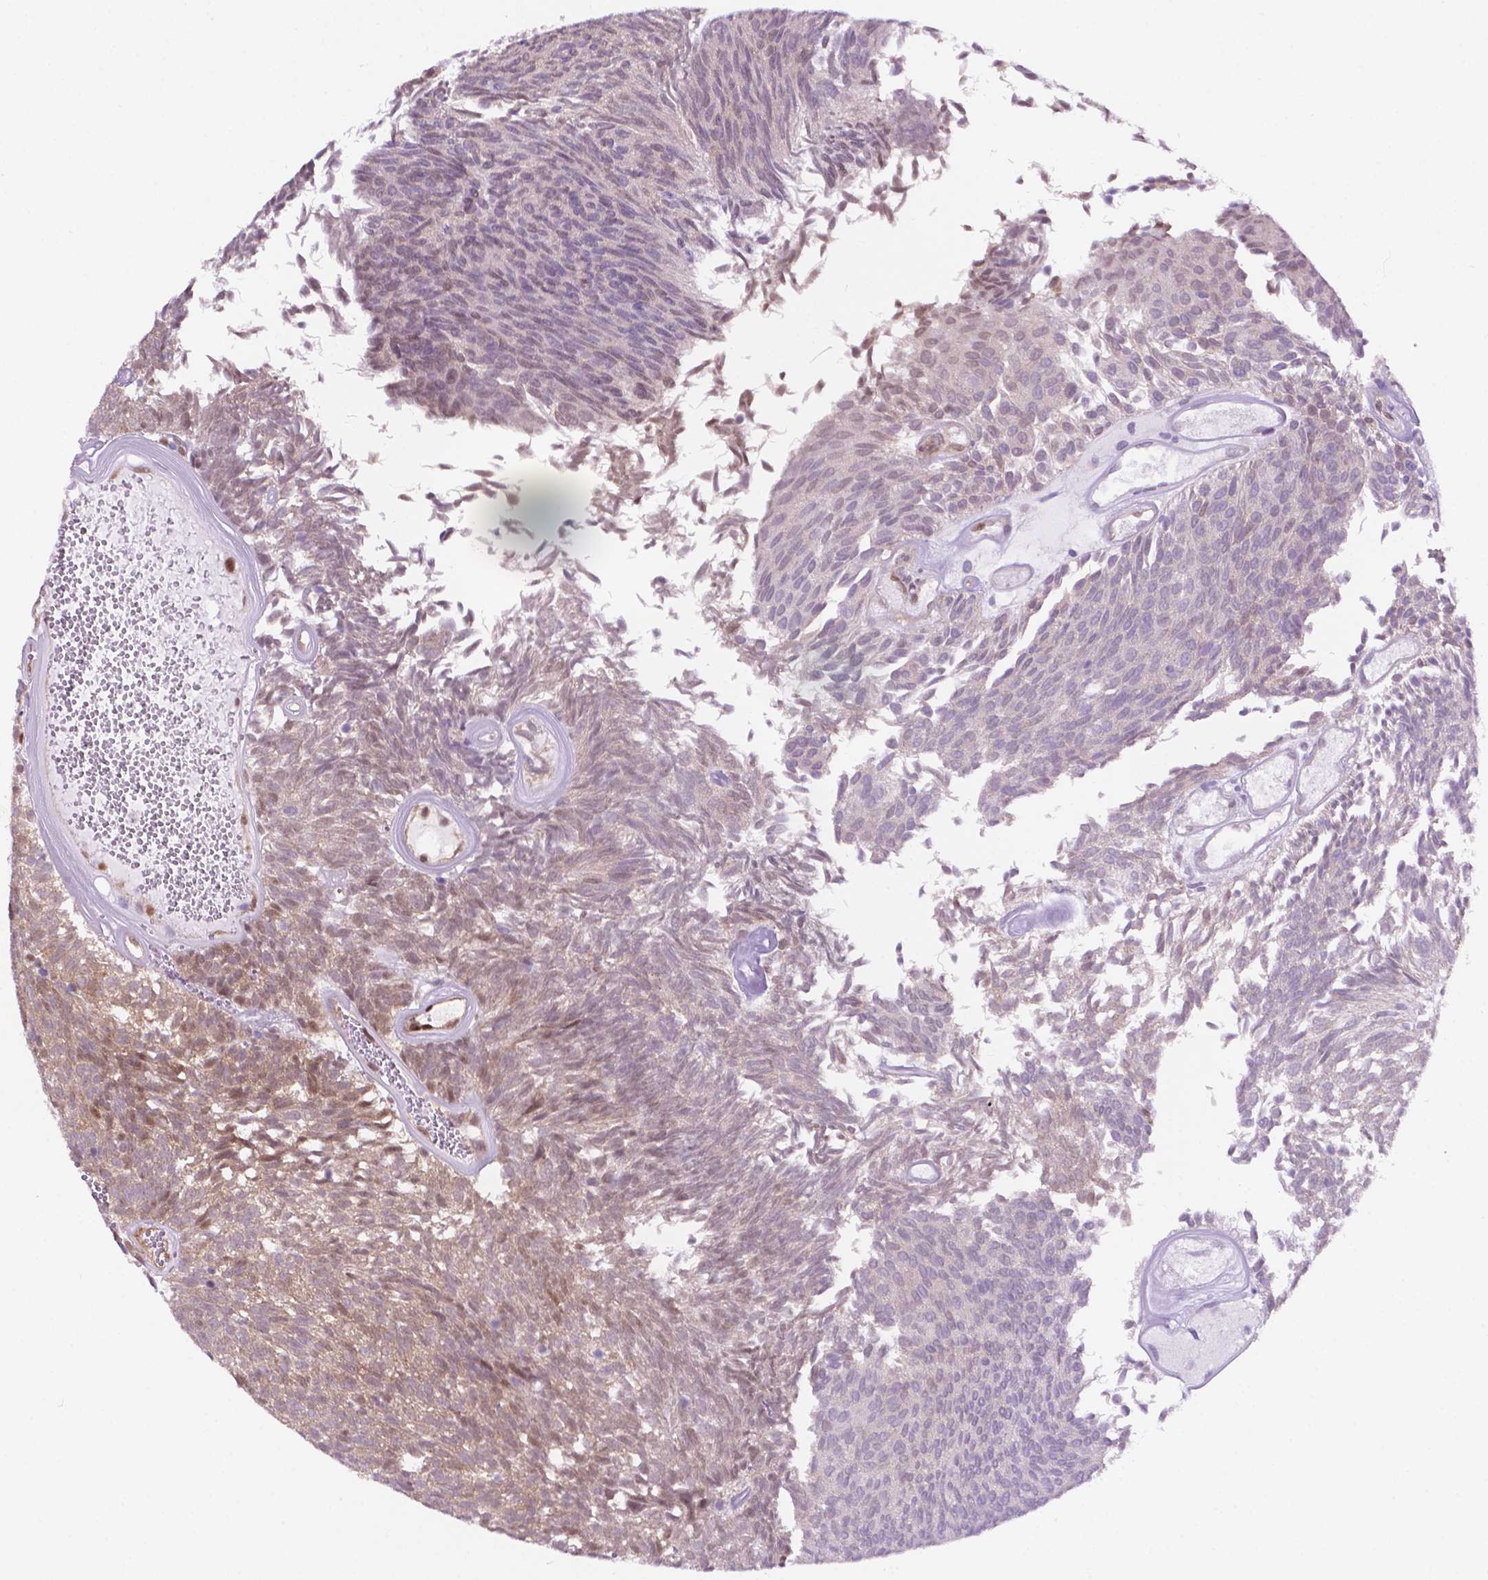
{"staining": {"intensity": "moderate", "quantity": "25%-75%", "location": "nuclear"}, "tissue": "urothelial cancer", "cell_type": "Tumor cells", "image_type": "cancer", "snomed": [{"axis": "morphology", "description": "Urothelial carcinoma, Low grade"}, {"axis": "topography", "description": "Urinary bladder"}], "caption": "Urothelial cancer stained with a protein marker displays moderate staining in tumor cells.", "gene": "ERF", "patient": {"sex": "male", "age": 77}}